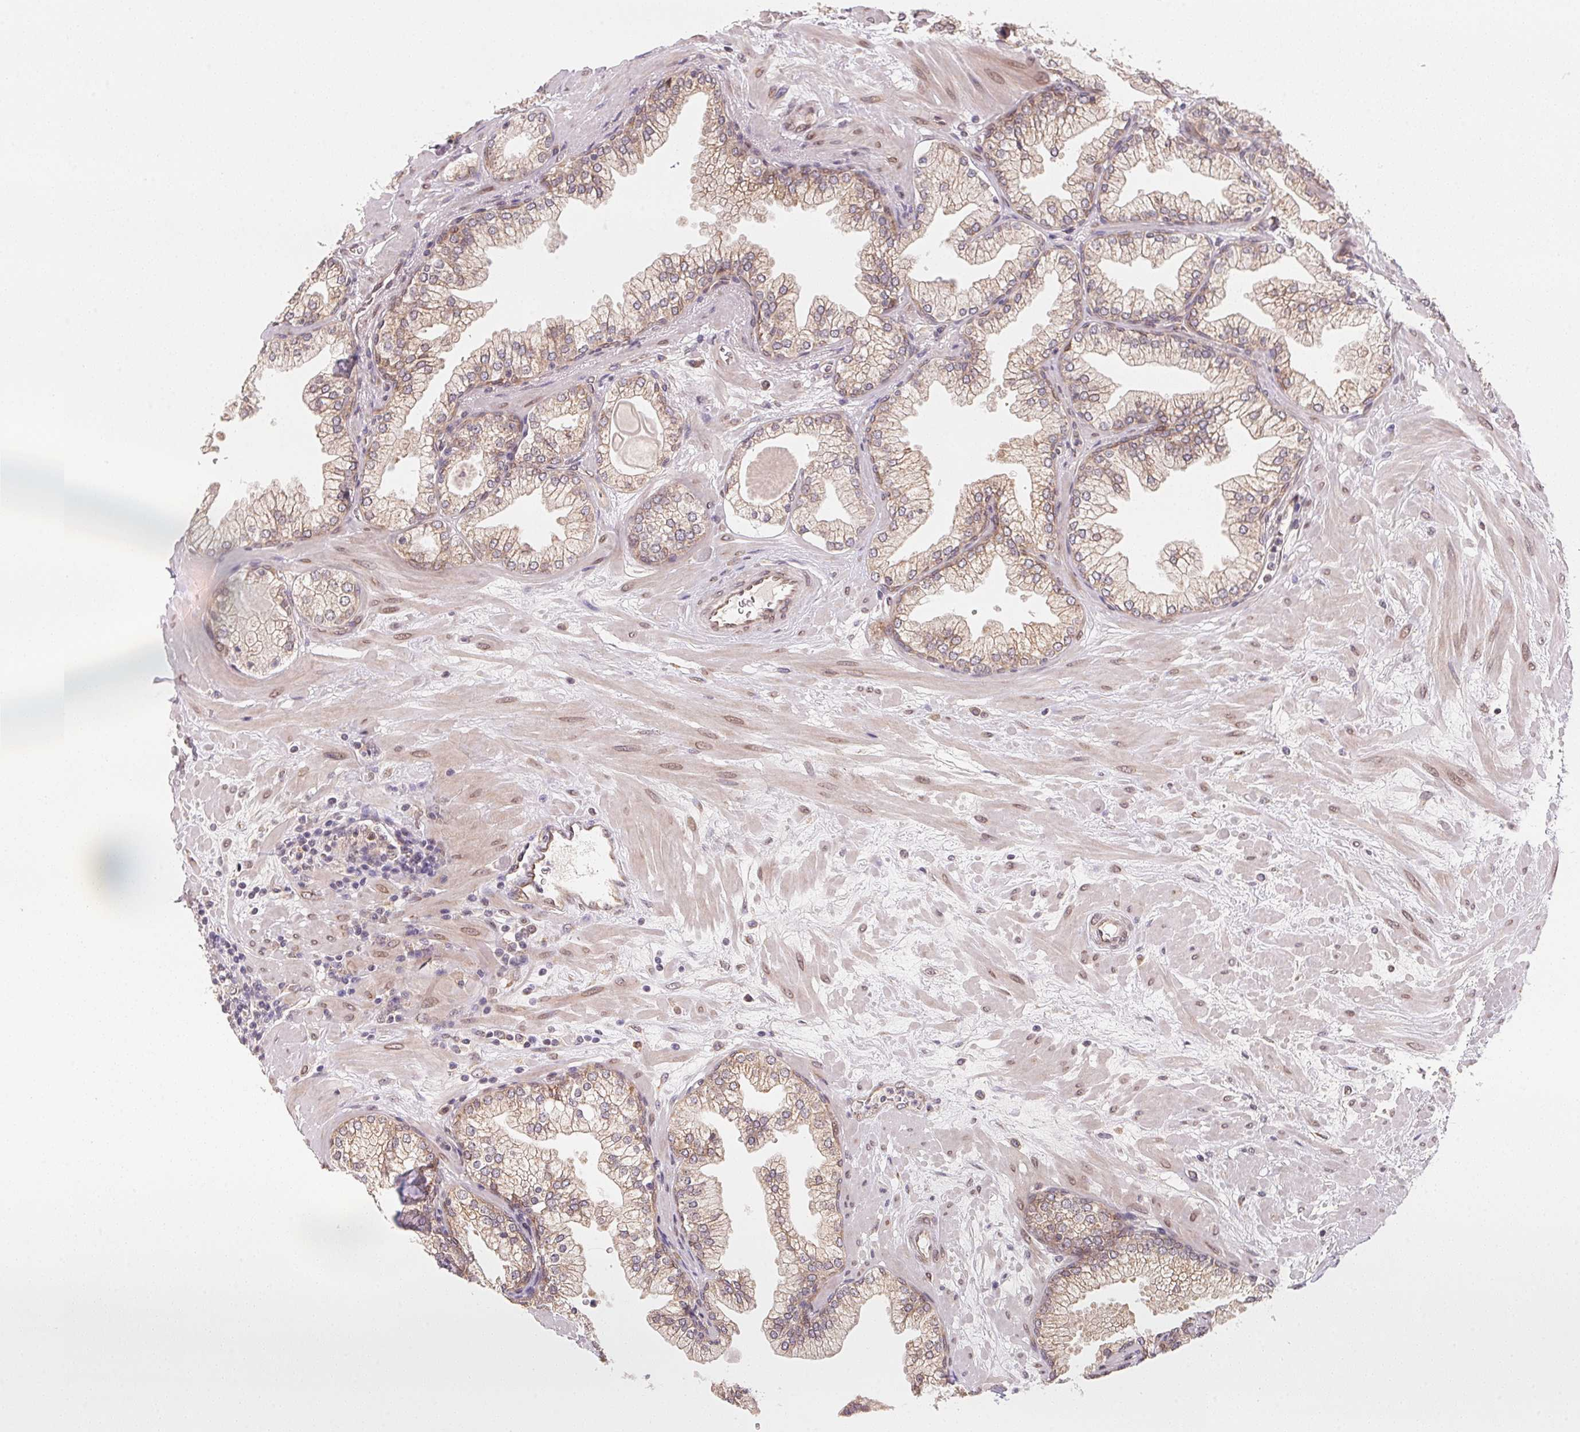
{"staining": {"intensity": "moderate", "quantity": ">75%", "location": "cytoplasmic/membranous"}, "tissue": "prostate", "cell_type": "Glandular cells", "image_type": "normal", "snomed": [{"axis": "morphology", "description": "Normal tissue, NOS"}, {"axis": "topography", "description": "Prostate"}, {"axis": "topography", "description": "Peripheral nerve tissue"}], "caption": "Immunohistochemical staining of benign human prostate shows medium levels of moderate cytoplasmic/membranous expression in approximately >75% of glandular cells. (DAB IHC, brown staining for protein, blue staining for nuclei).", "gene": "EI24", "patient": {"sex": "male", "age": 61}}